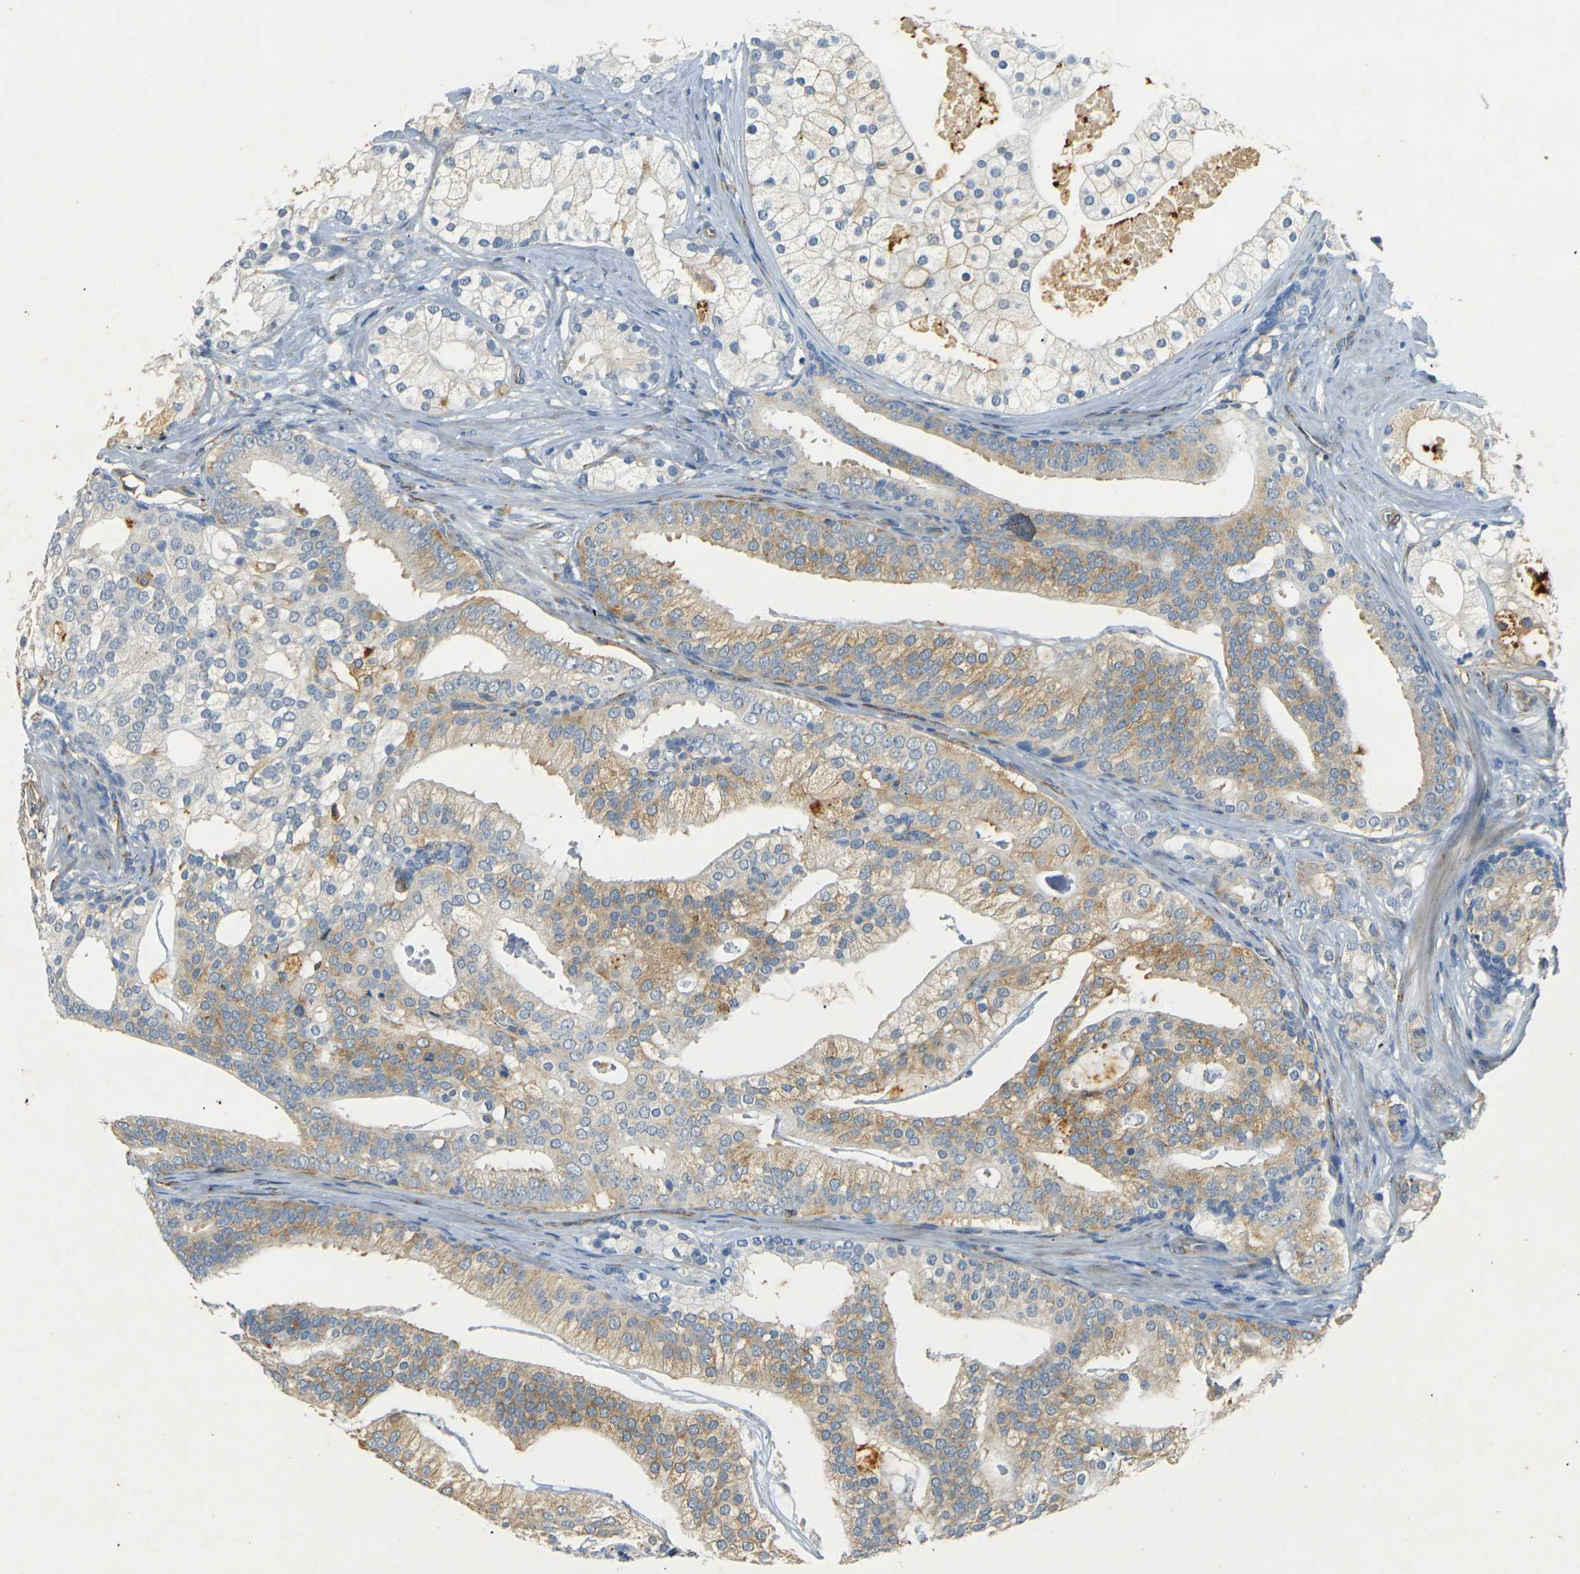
{"staining": {"intensity": "moderate", "quantity": "25%-75%", "location": "cytoplasmic/membranous"}, "tissue": "prostate cancer", "cell_type": "Tumor cells", "image_type": "cancer", "snomed": [{"axis": "morphology", "description": "Adenocarcinoma, Low grade"}, {"axis": "topography", "description": "Prostate"}], "caption": "IHC staining of prostate cancer, which shows medium levels of moderate cytoplasmic/membranous staining in approximately 25%-75% of tumor cells indicating moderate cytoplasmic/membranous protein expression. The staining was performed using DAB (3,3'-diaminobenzidine) (brown) for protein detection and nuclei were counterstained in hematoxylin (blue).", "gene": "SORT1", "patient": {"sex": "male", "age": 58}}